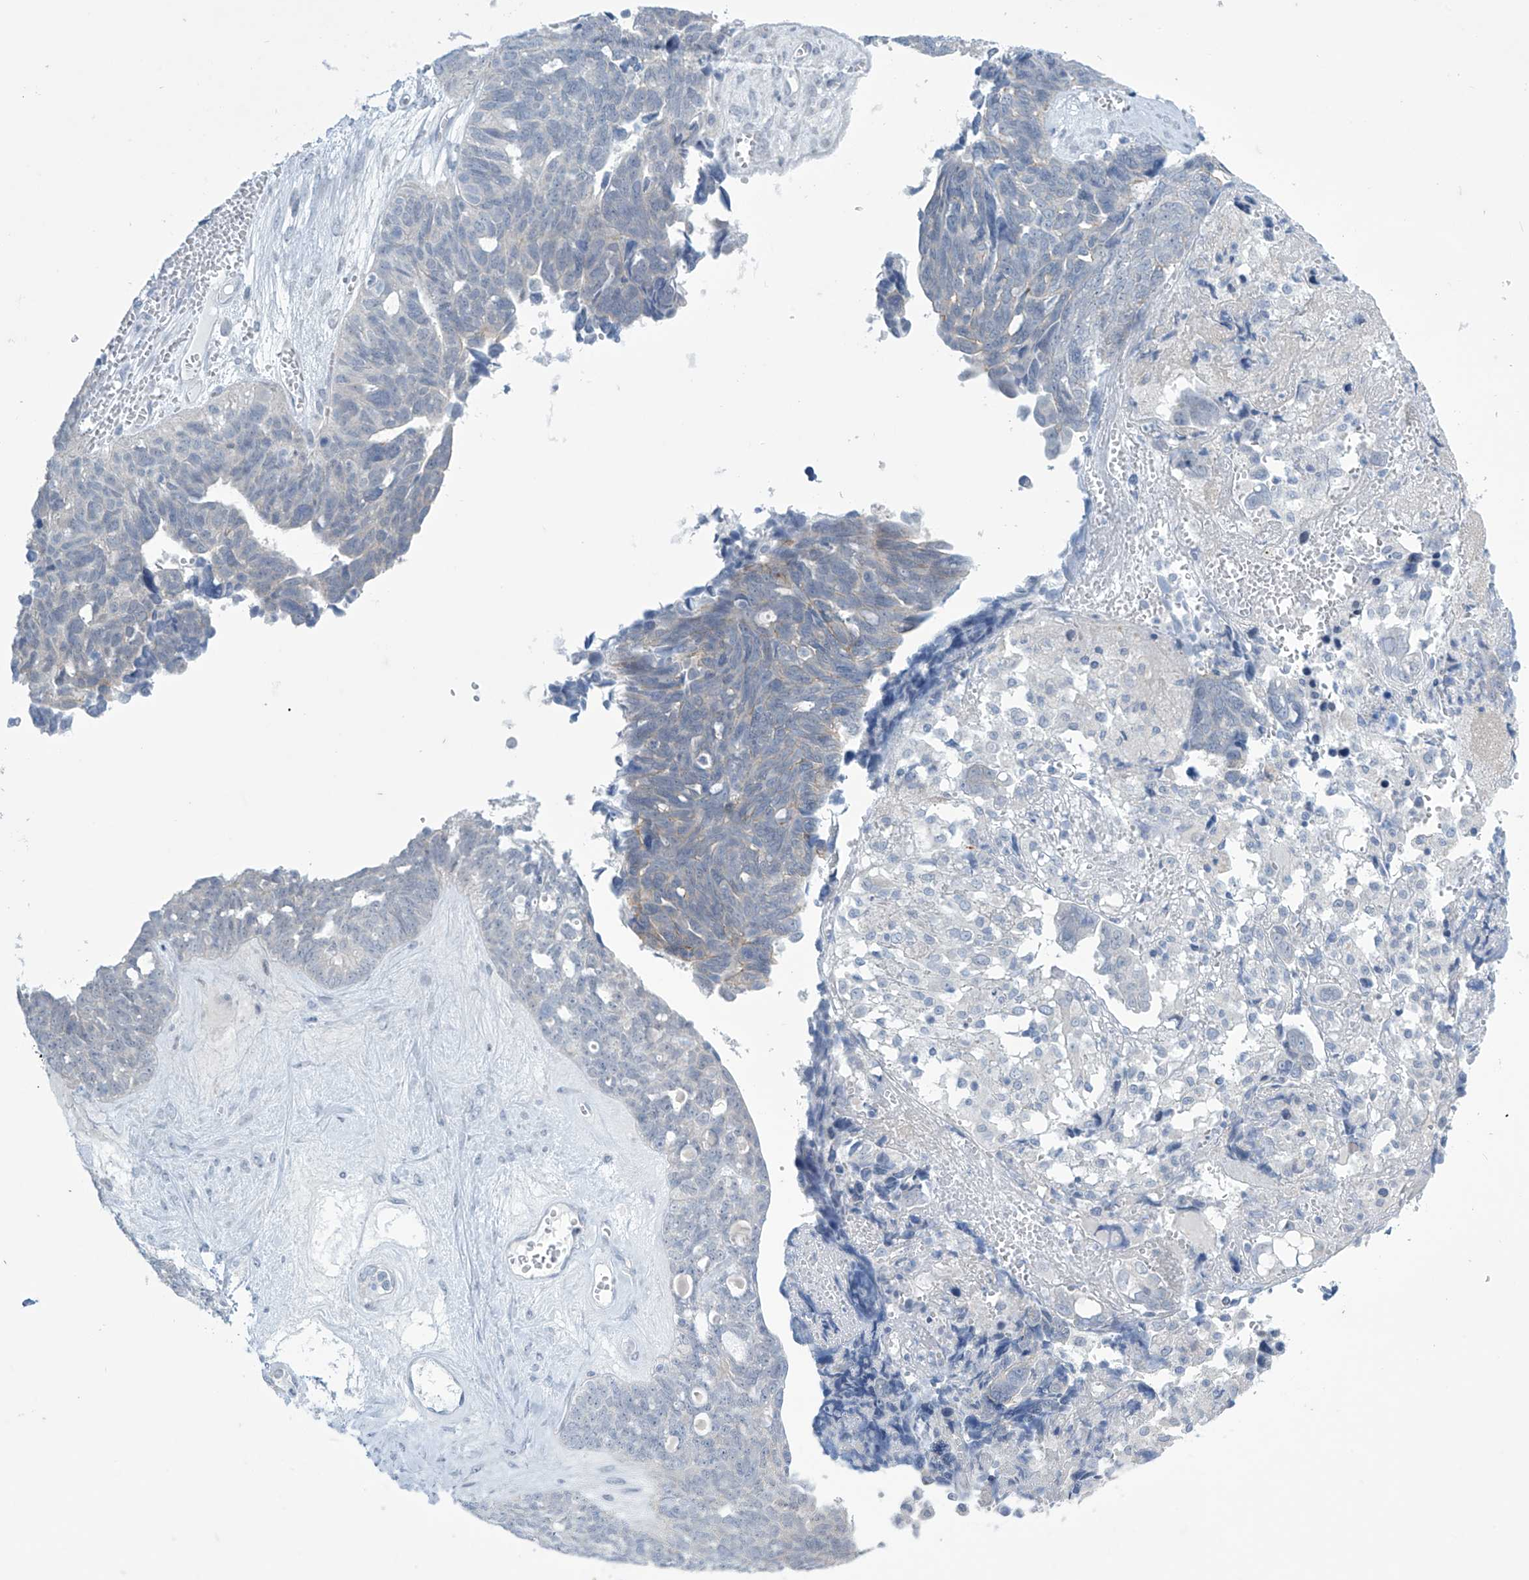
{"staining": {"intensity": "negative", "quantity": "none", "location": "none"}, "tissue": "ovarian cancer", "cell_type": "Tumor cells", "image_type": "cancer", "snomed": [{"axis": "morphology", "description": "Cystadenocarcinoma, serous, NOS"}, {"axis": "topography", "description": "Ovary"}], "caption": "High power microscopy micrograph of an IHC histopathology image of ovarian cancer, revealing no significant expression in tumor cells.", "gene": "SLC35A5", "patient": {"sex": "female", "age": 79}}